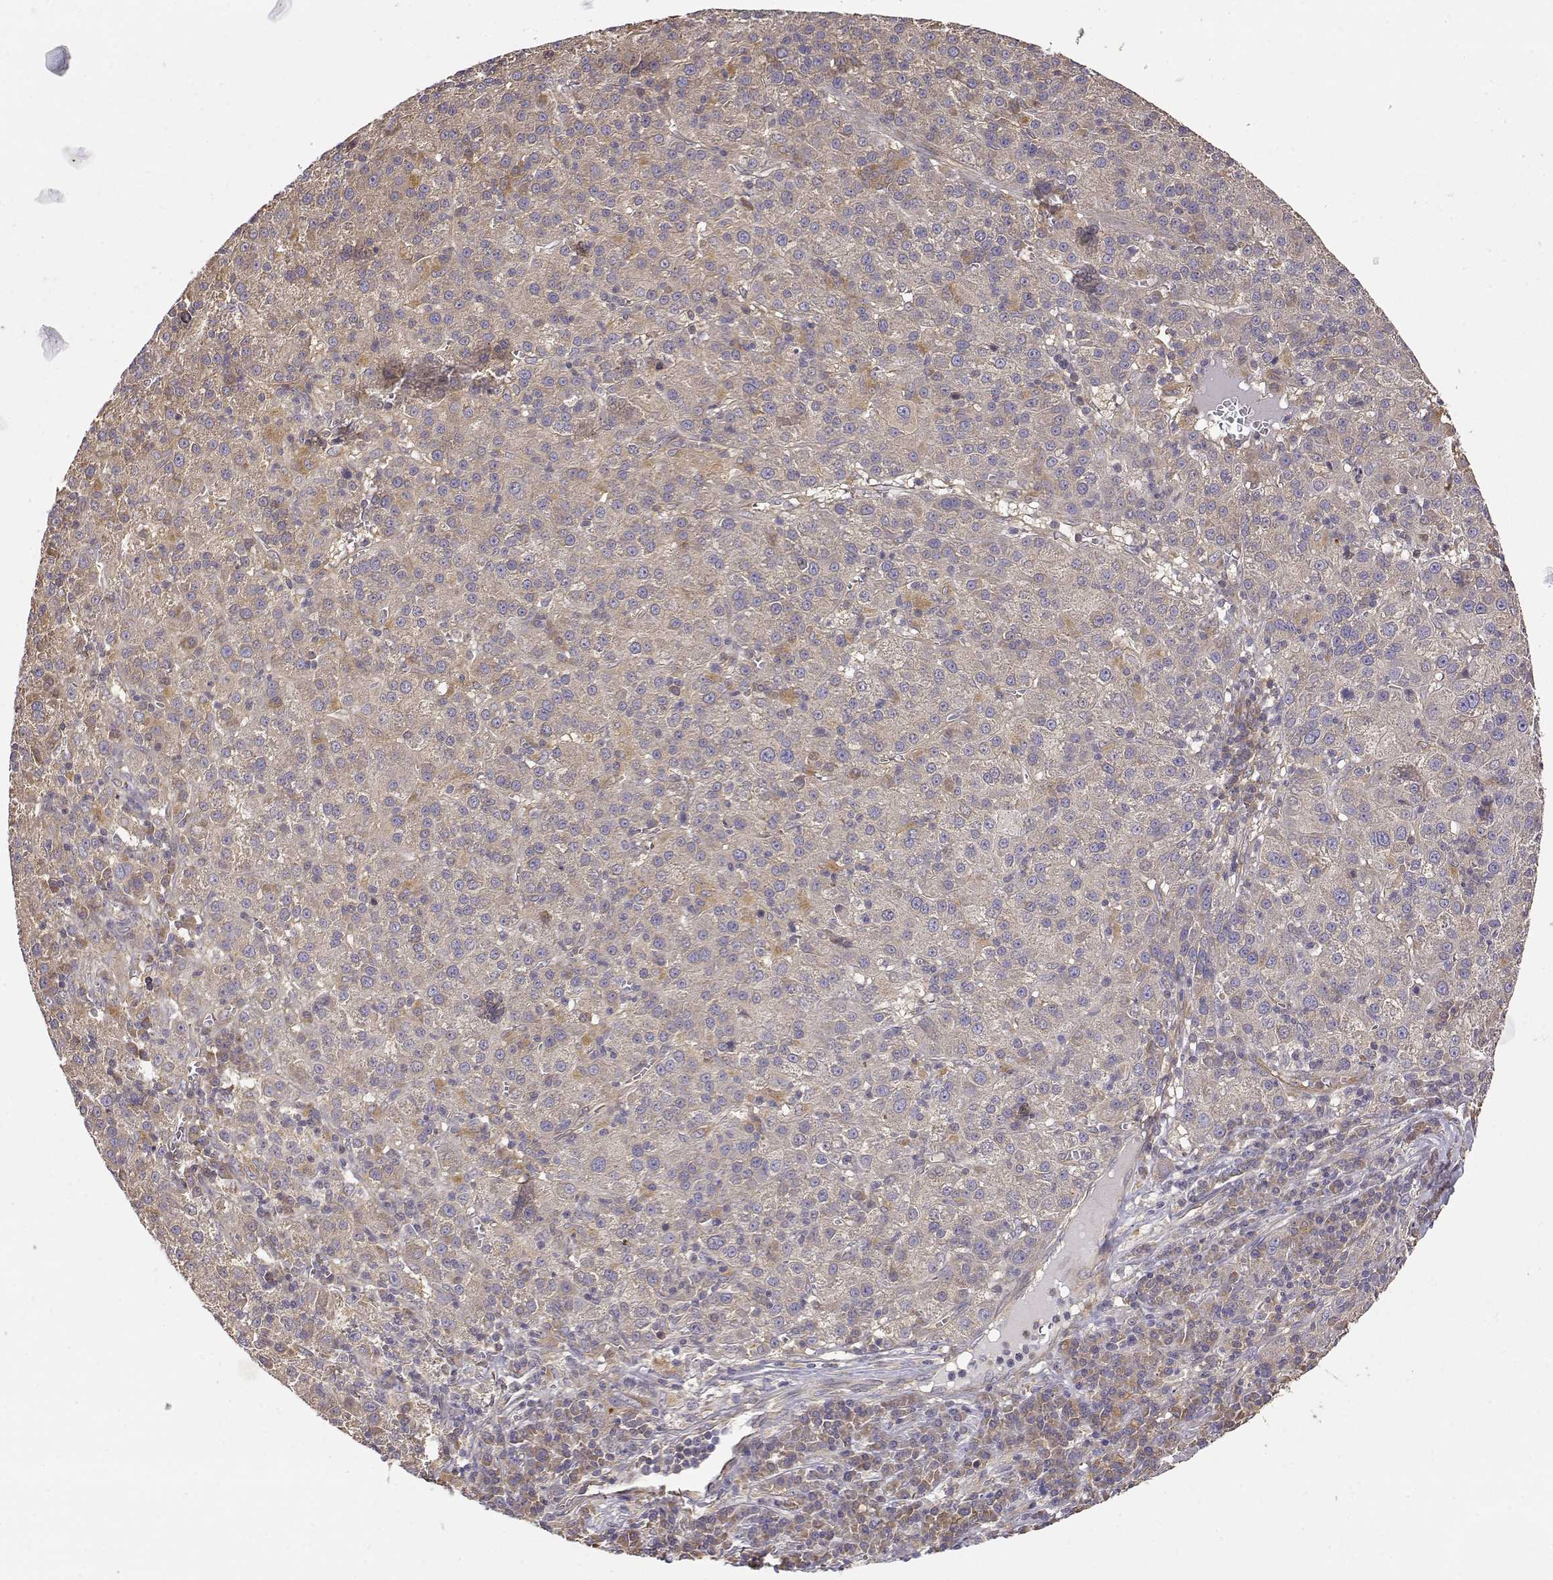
{"staining": {"intensity": "weak", "quantity": "<25%", "location": "cytoplasmic/membranous"}, "tissue": "liver cancer", "cell_type": "Tumor cells", "image_type": "cancer", "snomed": [{"axis": "morphology", "description": "Carcinoma, Hepatocellular, NOS"}, {"axis": "topography", "description": "Liver"}], "caption": "Immunohistochemistry (IHC) micrograph of hepatocellular carcinoma (liver) stained for a protein (brown), which exhibits no positivity in tumor cells.", "gene": "CRIM1", "patient": {"sex": "female", "age": 60}}